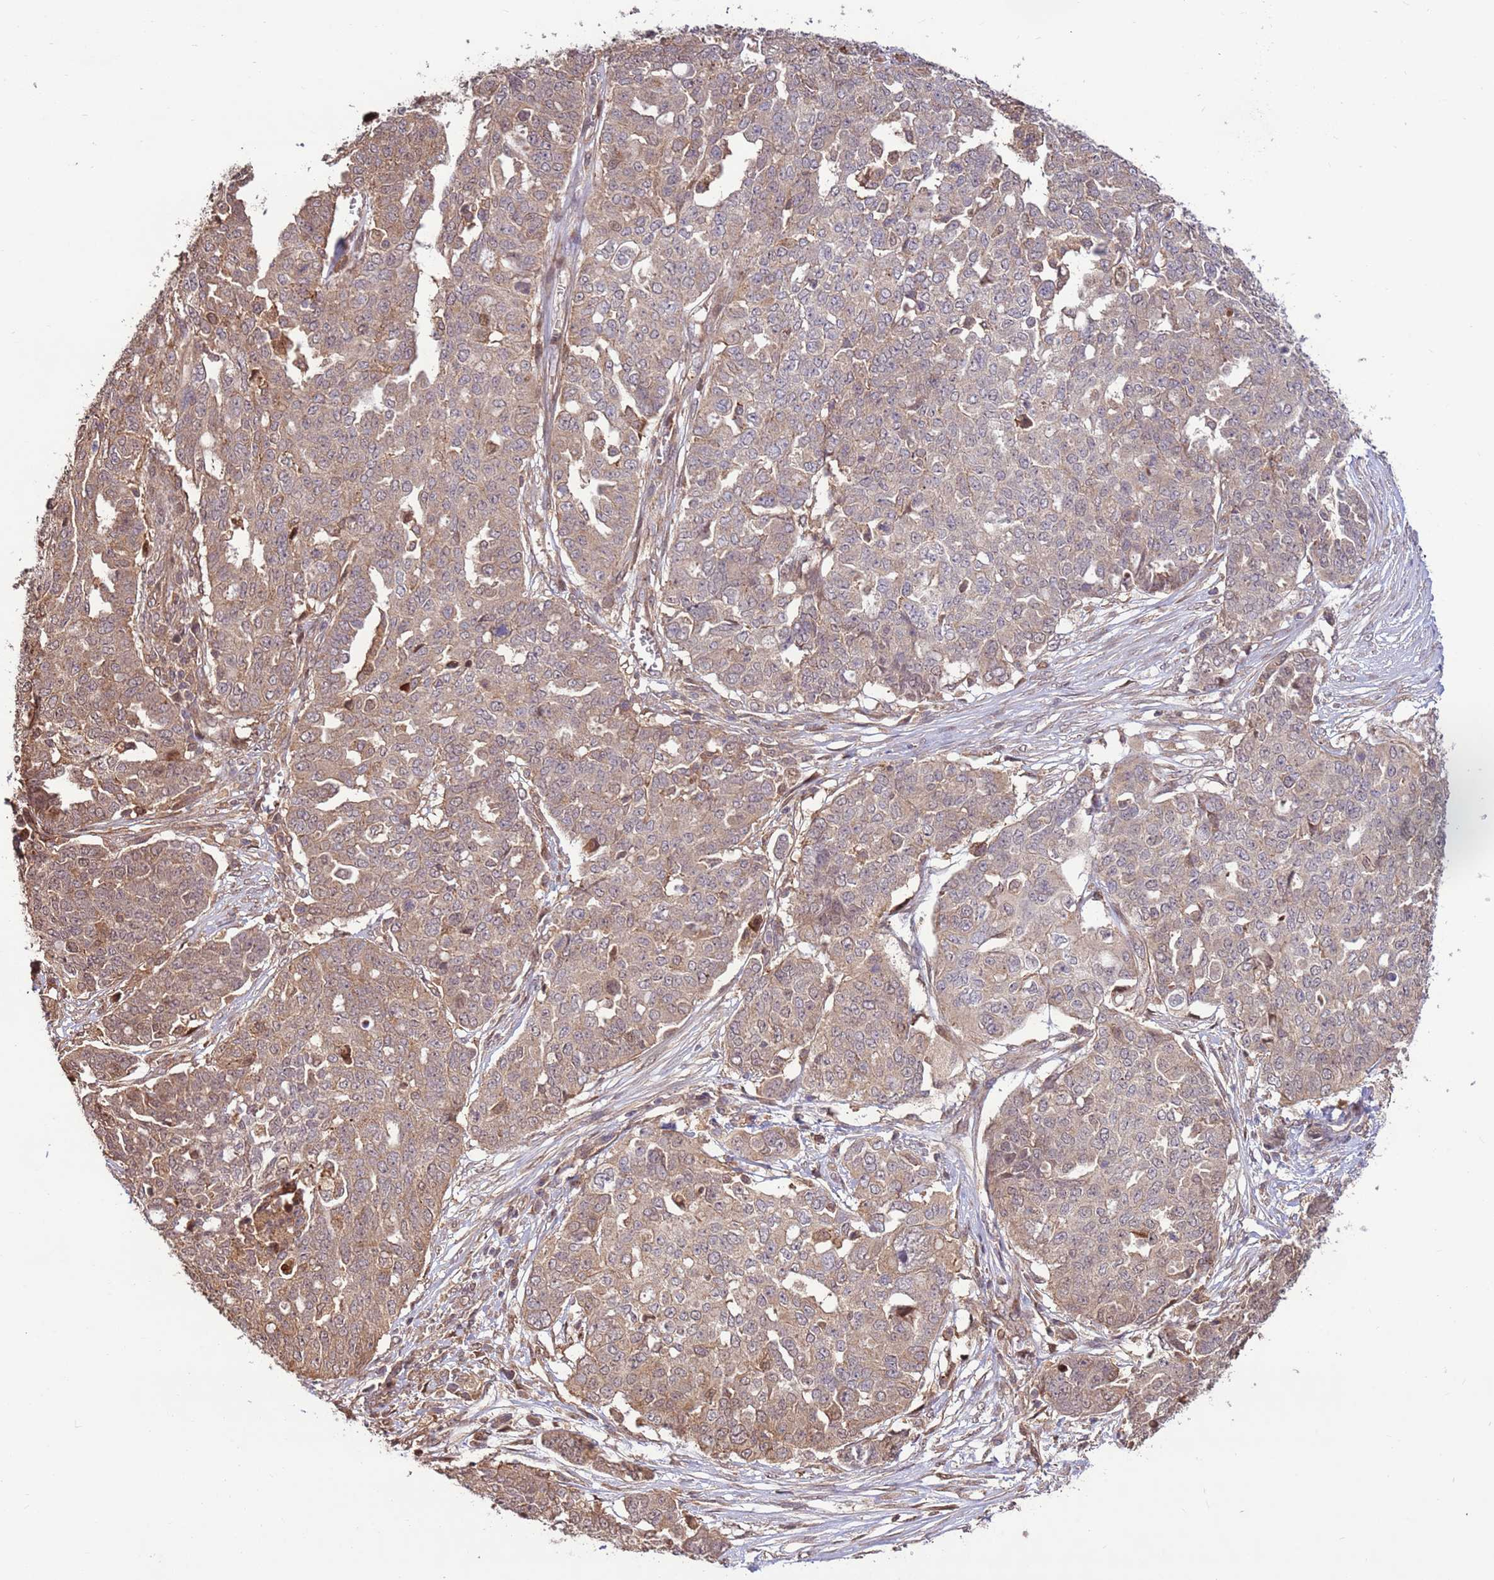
{"staining": {"intensity": "weak", "quantity": "25%-75%", "location": "cytoplasmic/membranous"}, "tissue": "ovarian cancer", "cell_type": "Tumor cells", "image_type": "cancer", "snomed": [{"axis": "morphology", "description": "Cystadenocarcinoma, serous, NOS"}, {"axis": "topography", "description": "Soft tissue"}, {"axis": "topography", "description": "Ovary"}], "caption": "A high-resolution histopathology image shows immunohistochemistry staining of ovarian cancer (serous cystadenocarcinoma), which shows weak cytoplasmic/membranous staining in about 25%-75% of tumor cells.", "gene": "CCDC112", "patient": {"sex": "female", "age": 57}}